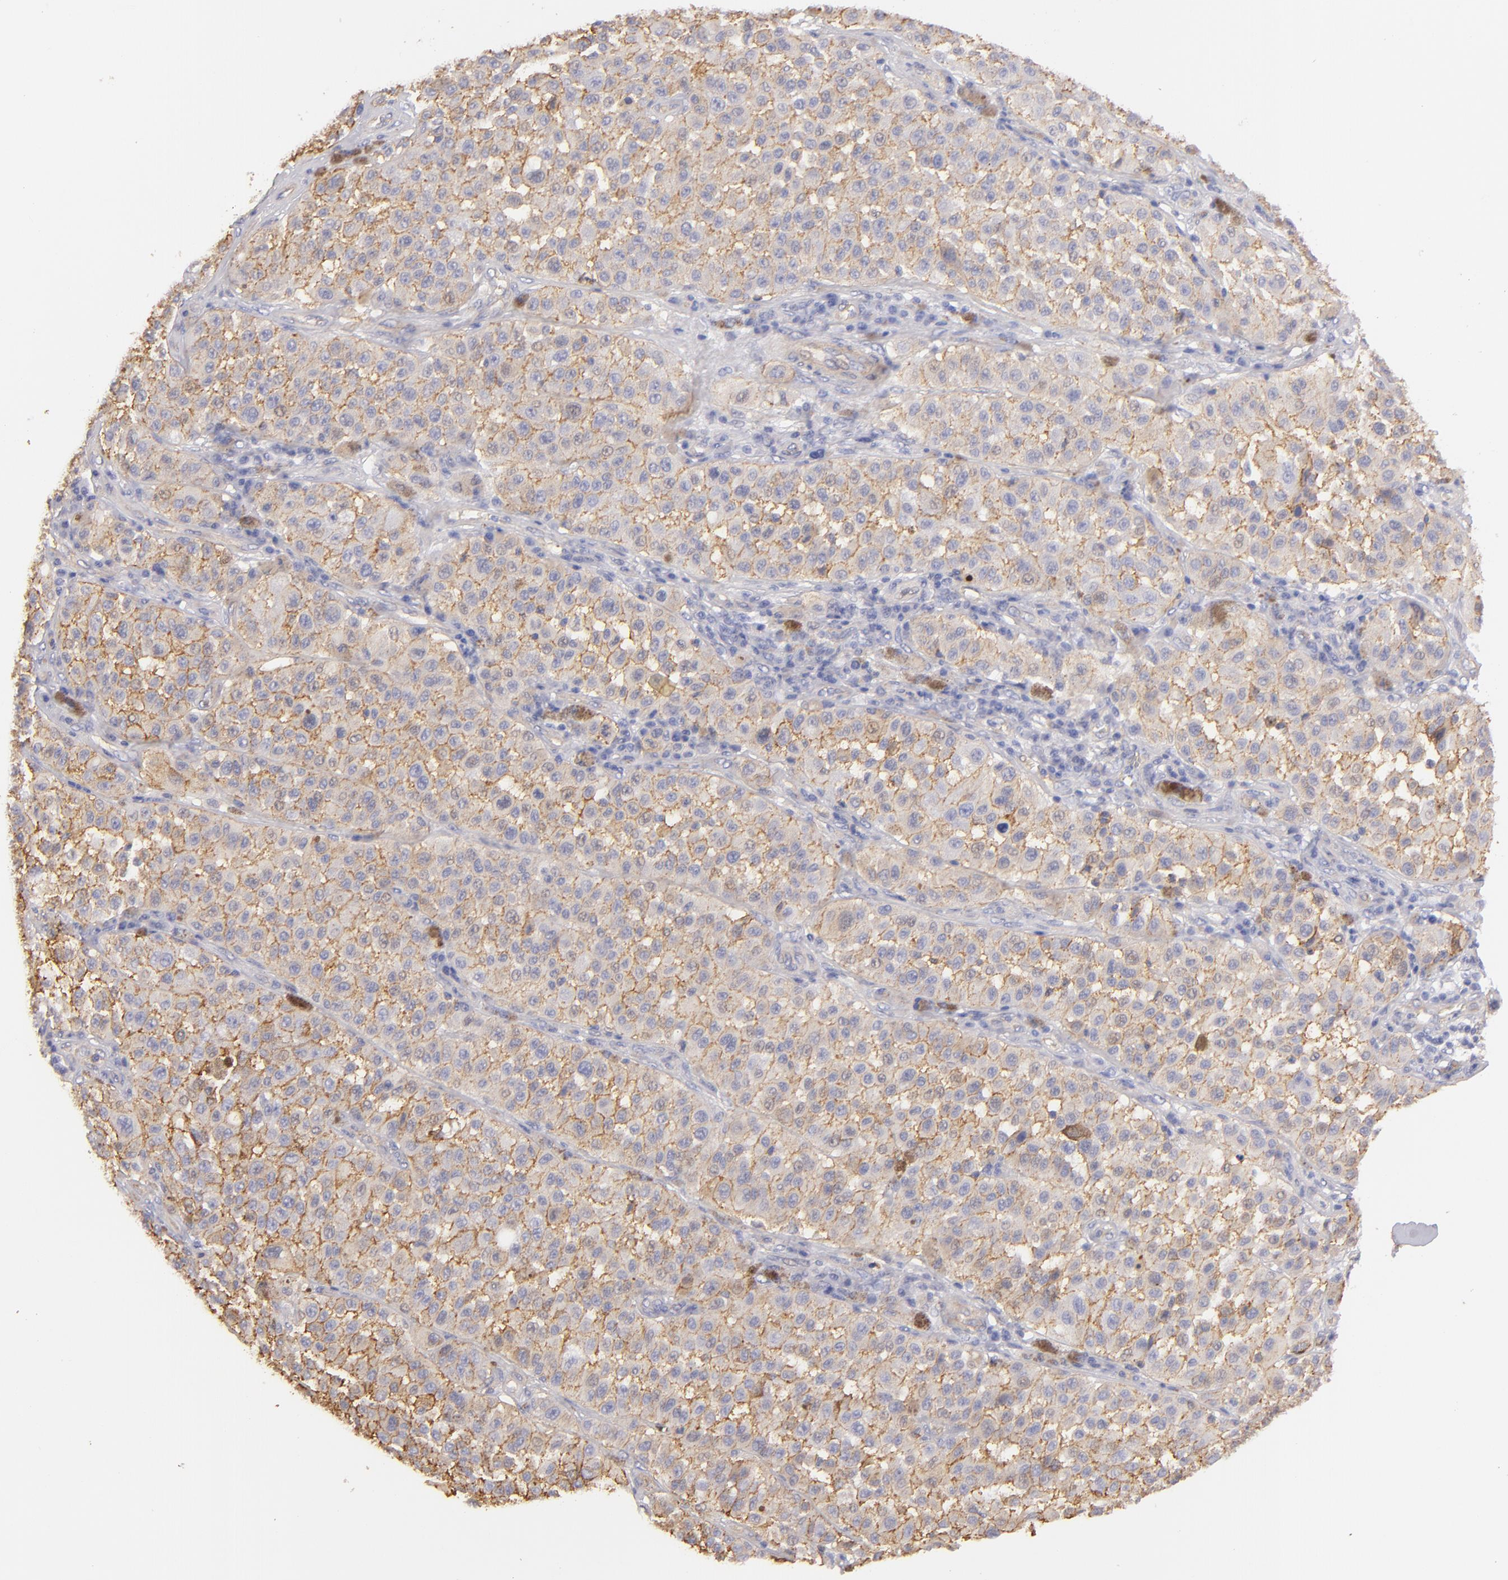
{"staining": {"intensity": "weak", "quantity": ">75%", "location": "cytoplasmic/membranous"}, "tissue": "melanoma", "cell_type": "Tumor cells", "image_type": "cancer", "snomed": [{"axis": "morphology", "description": "Malignant melanoma, NOS"}, {"axis": "topography", "description": "Skin"}], "caption": "Immunohistochemistry (IHC) (DAB (3,3'-diaminobenzidine)) staining of human malignant melanoma reveals weak cytoplasmic/membranous protein expression in about >75% of tumor cells. (DAB IHC with brightfield microscopy, high magnification).", "gene": "CD151", "patient": {"sex": "female", "age": 64}}